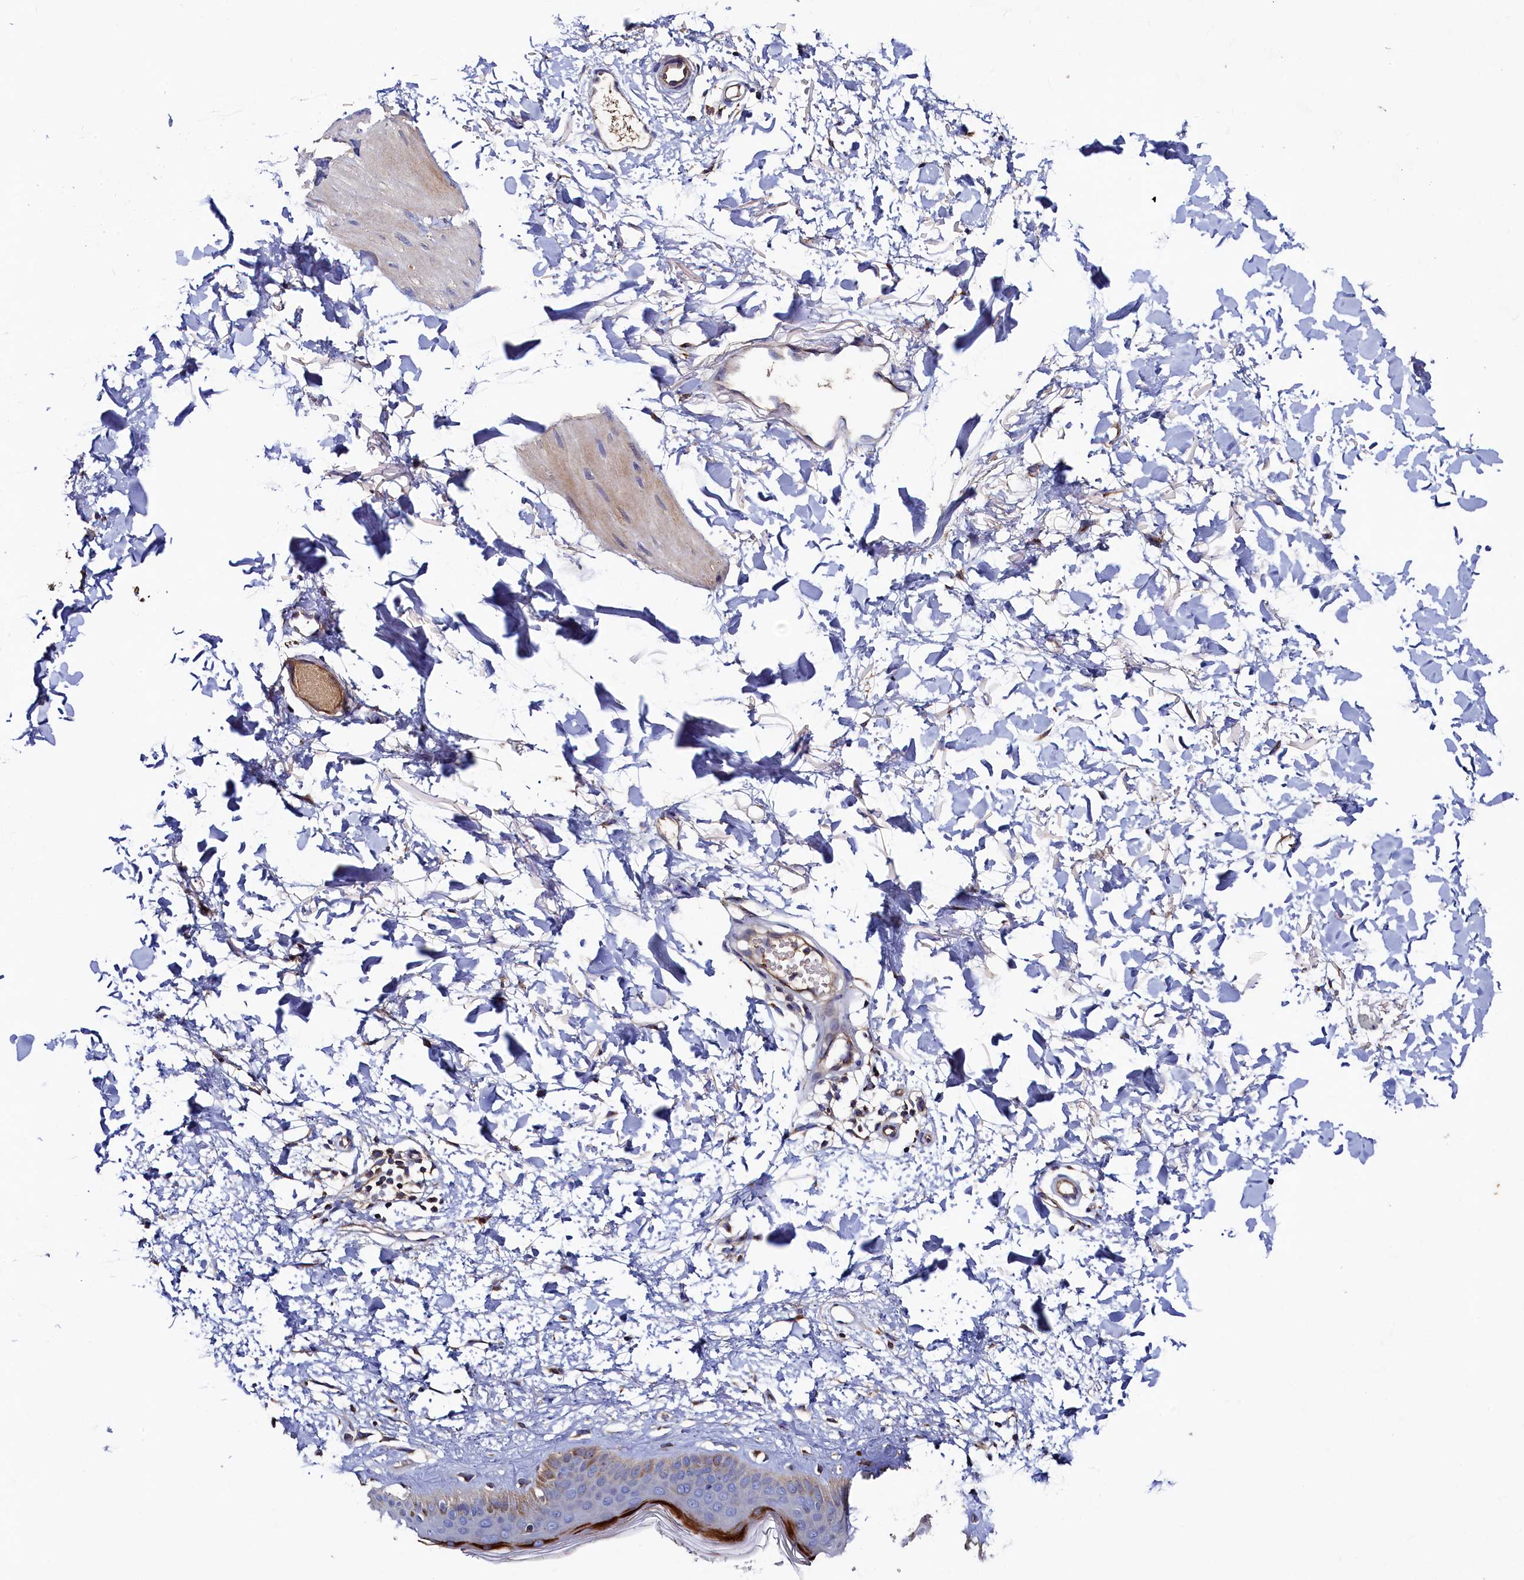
{"staining": {"intensity": "moderate", "quantity": "25%-75%", "location": "cytoplasmic/membranous"}, "tissue": "skin", "cell_type": "Fibroblasts", "image_type": "normal", "snomed": [{"axis": "morphology", "description": "Normal tissue, NOS"}, {"axis": "topography", "description": "Skin"}], "caption": "A micrograph of human skin stained for a protein exhibits moderate cytoplasmic/membranous brown staining in fibroblasts.", "gene": "TK2", "patient": {"sex": "female", "age": 58}}